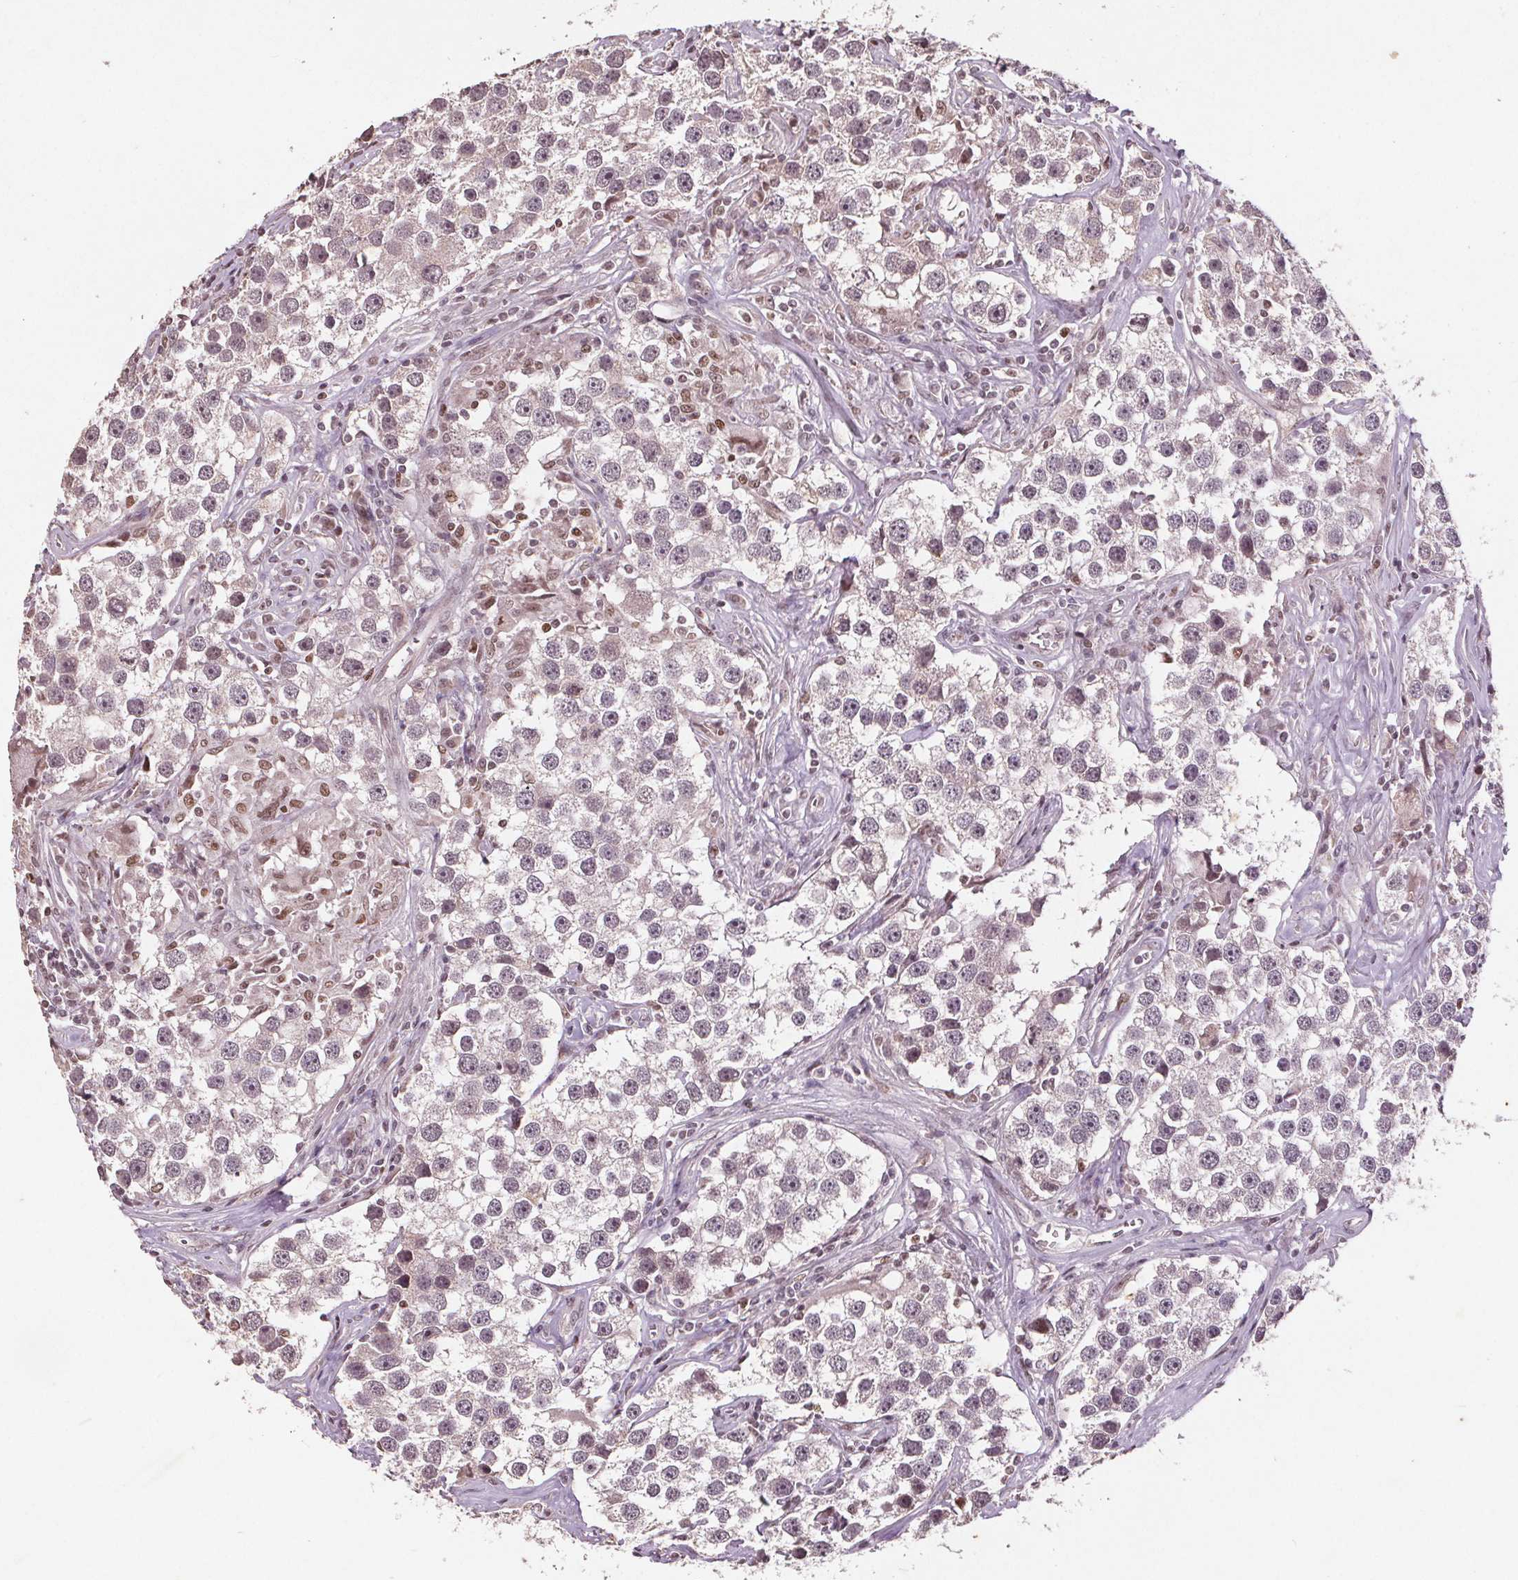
{"staining": {"intensity": "weak", "quantity": "<25%", "location": "cytoplasmic/membranous,nuclear"}, "tissue": "testis cancer", "cell_type": "Tumor cells", "image_type": "cancer", "snomed": [{"axis": "morphology", "description": "Seminoma, NOS"}, {"axis": "topography", "description": "Testis"}], "caption": "Testis cancer (seminoma) was stained to show a protein in brown. There is no significant staining in tumor cells.", "gene": "DNMT3B", "patient": {"sex": "male", "age": 49}}